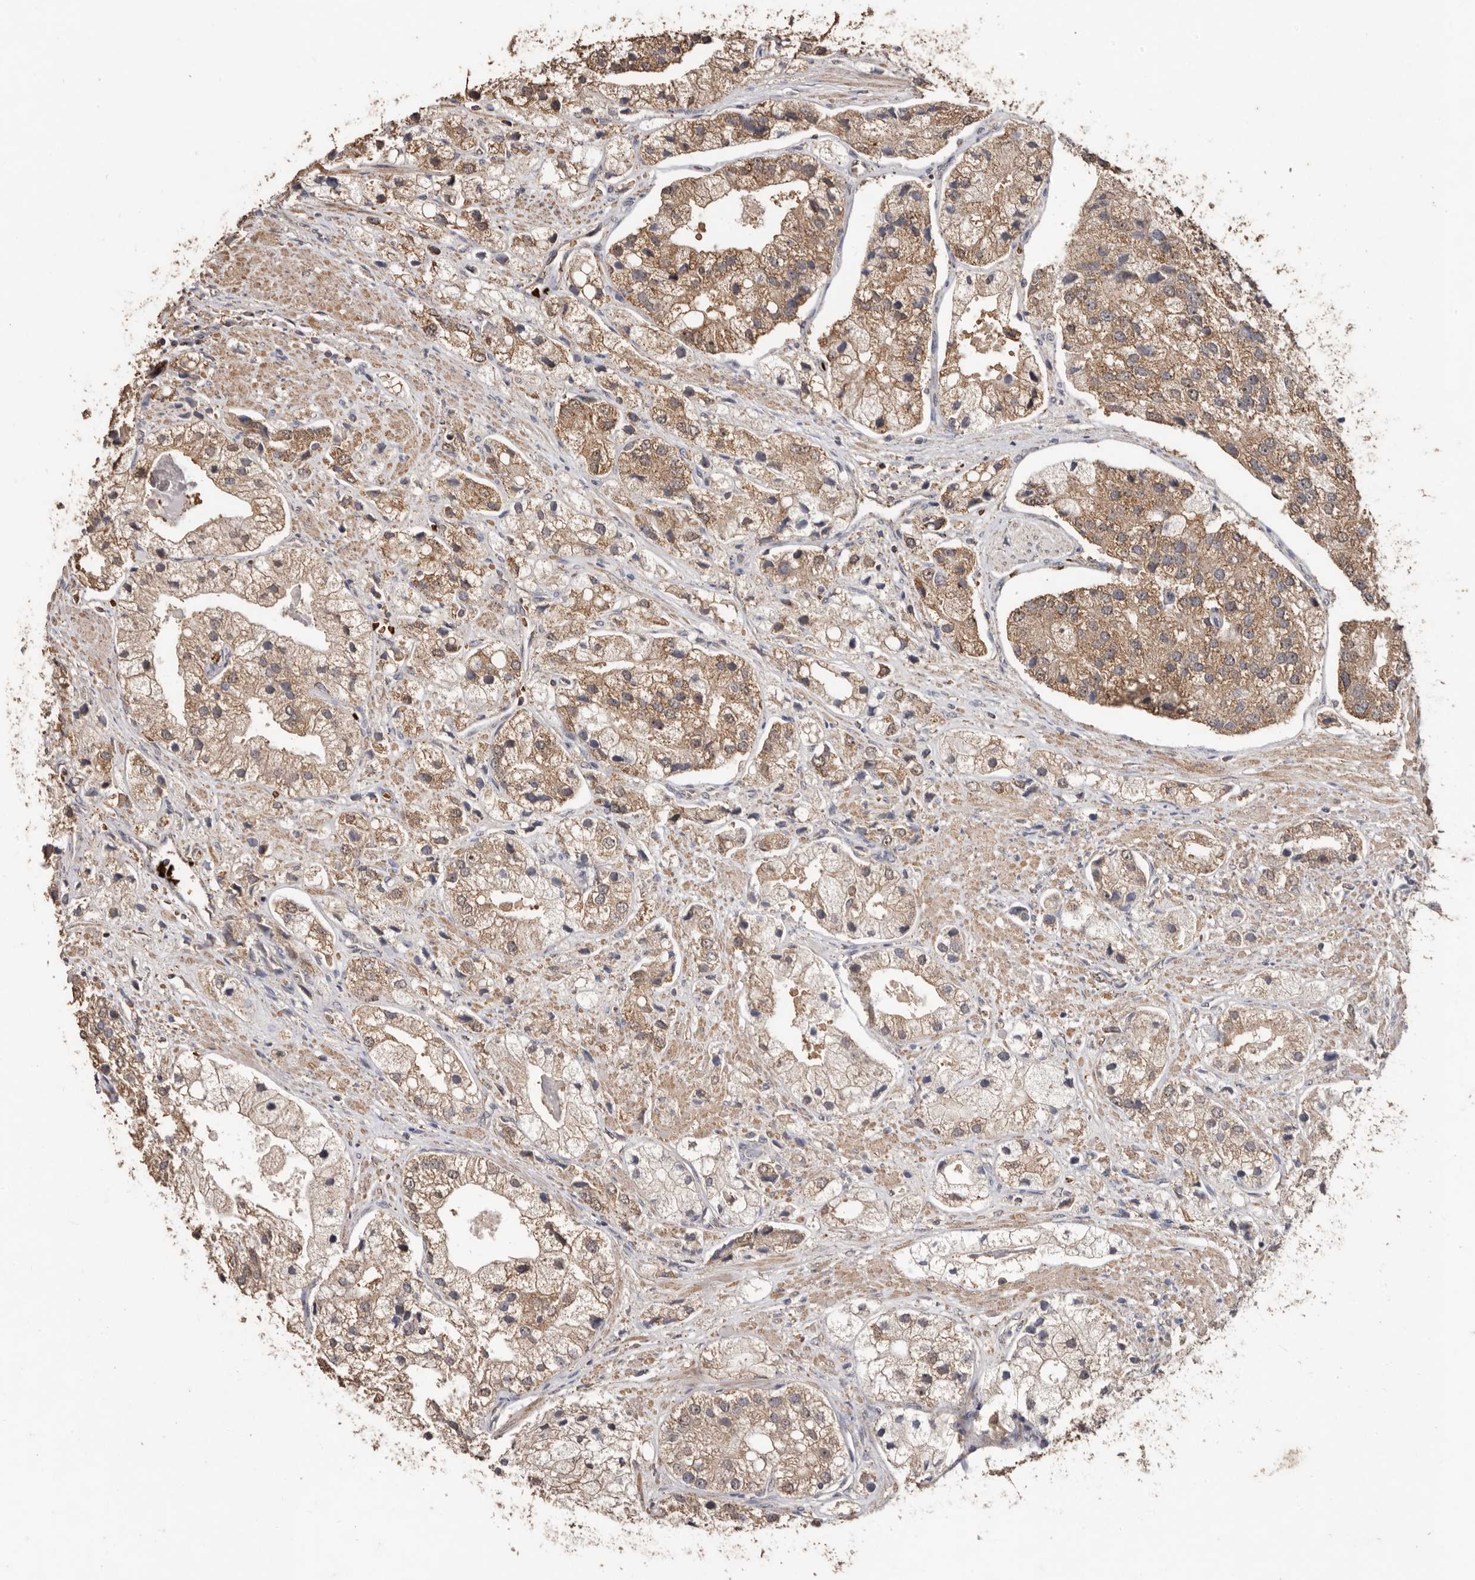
{"staining": {"intensity": "moderate", "quantity": "25%-75%", "location": "cytoplasmic/membranous"}, "tissue": "prostate cancer", "cell_type": "Tumor cells", "image_type": "cancer", "snomed": [{"axis": "morphology", "description": "Adenocarcinoma, High grade"}, {"axis": "topography", "description": "Prostate"}], "caption": "The micrograph reveals a brown stain indicating the presence of a protein in the cytoplasmic/membranous of tumor cells in prostate cancer.", "gene": "GRAMD2A", "patient": {"sex": "male", "age": 50}}